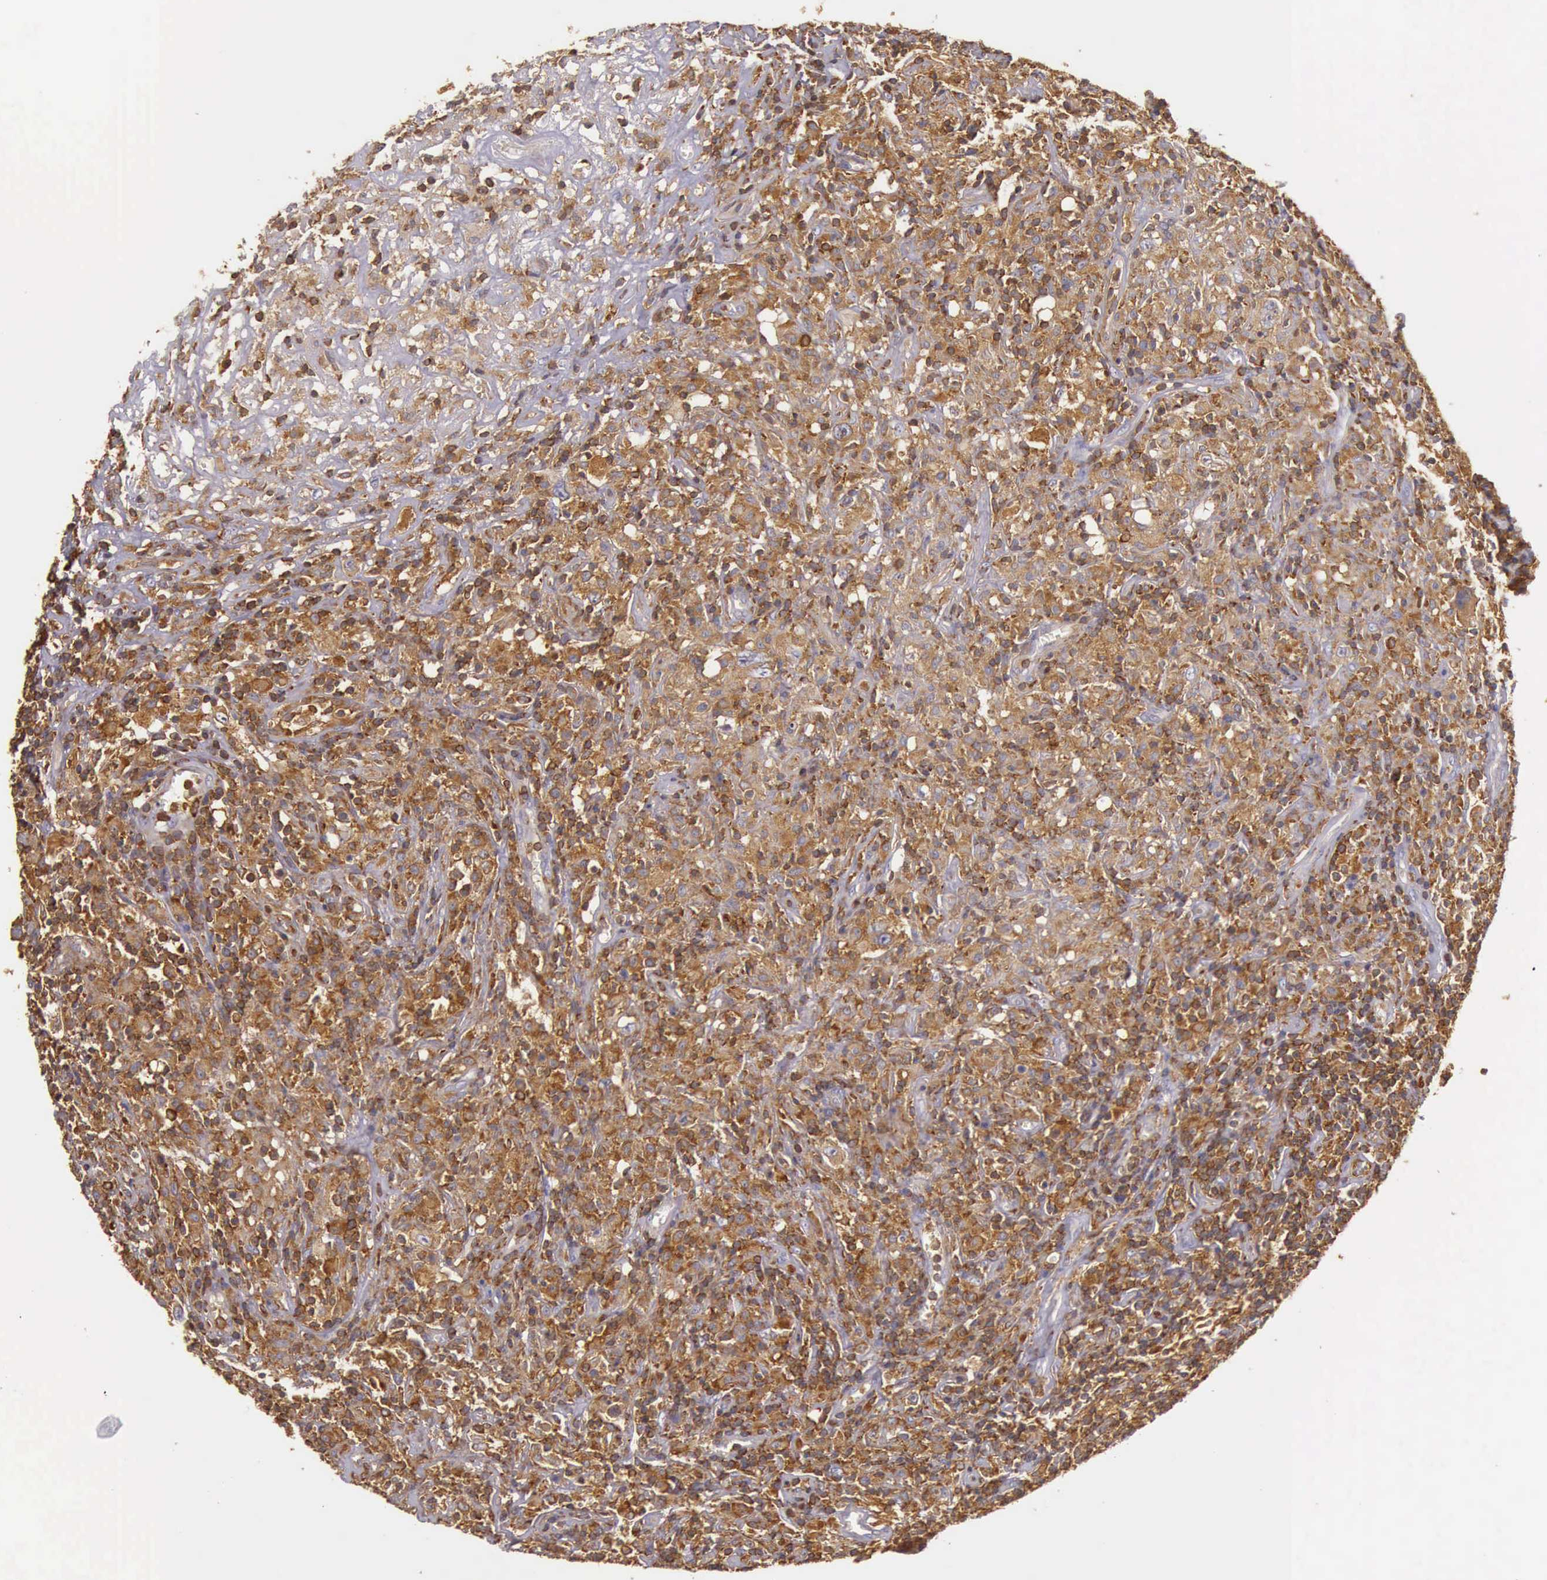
{"staining": {"intensity": "strong", "quantity": ">75%", "location": "cytoplasmic/membranous"}, "tissue": "lymphoma", "cell_type": "Tumor cells", "image_type": "cancer", "snomed": [{"axis": "morphology", "description": "Hodgkin's disease, NOS"}, {"axis": "topography", "description": "Lymph node"}], "caption": "Hodgkin's disease stained with a brown dye demonstrates strong cytoplasmic/membranous positive expression in approximately >75% of tumor cells.", "gene": "ARHGAP4", "patient": {"sex": "male", "age": 46}}